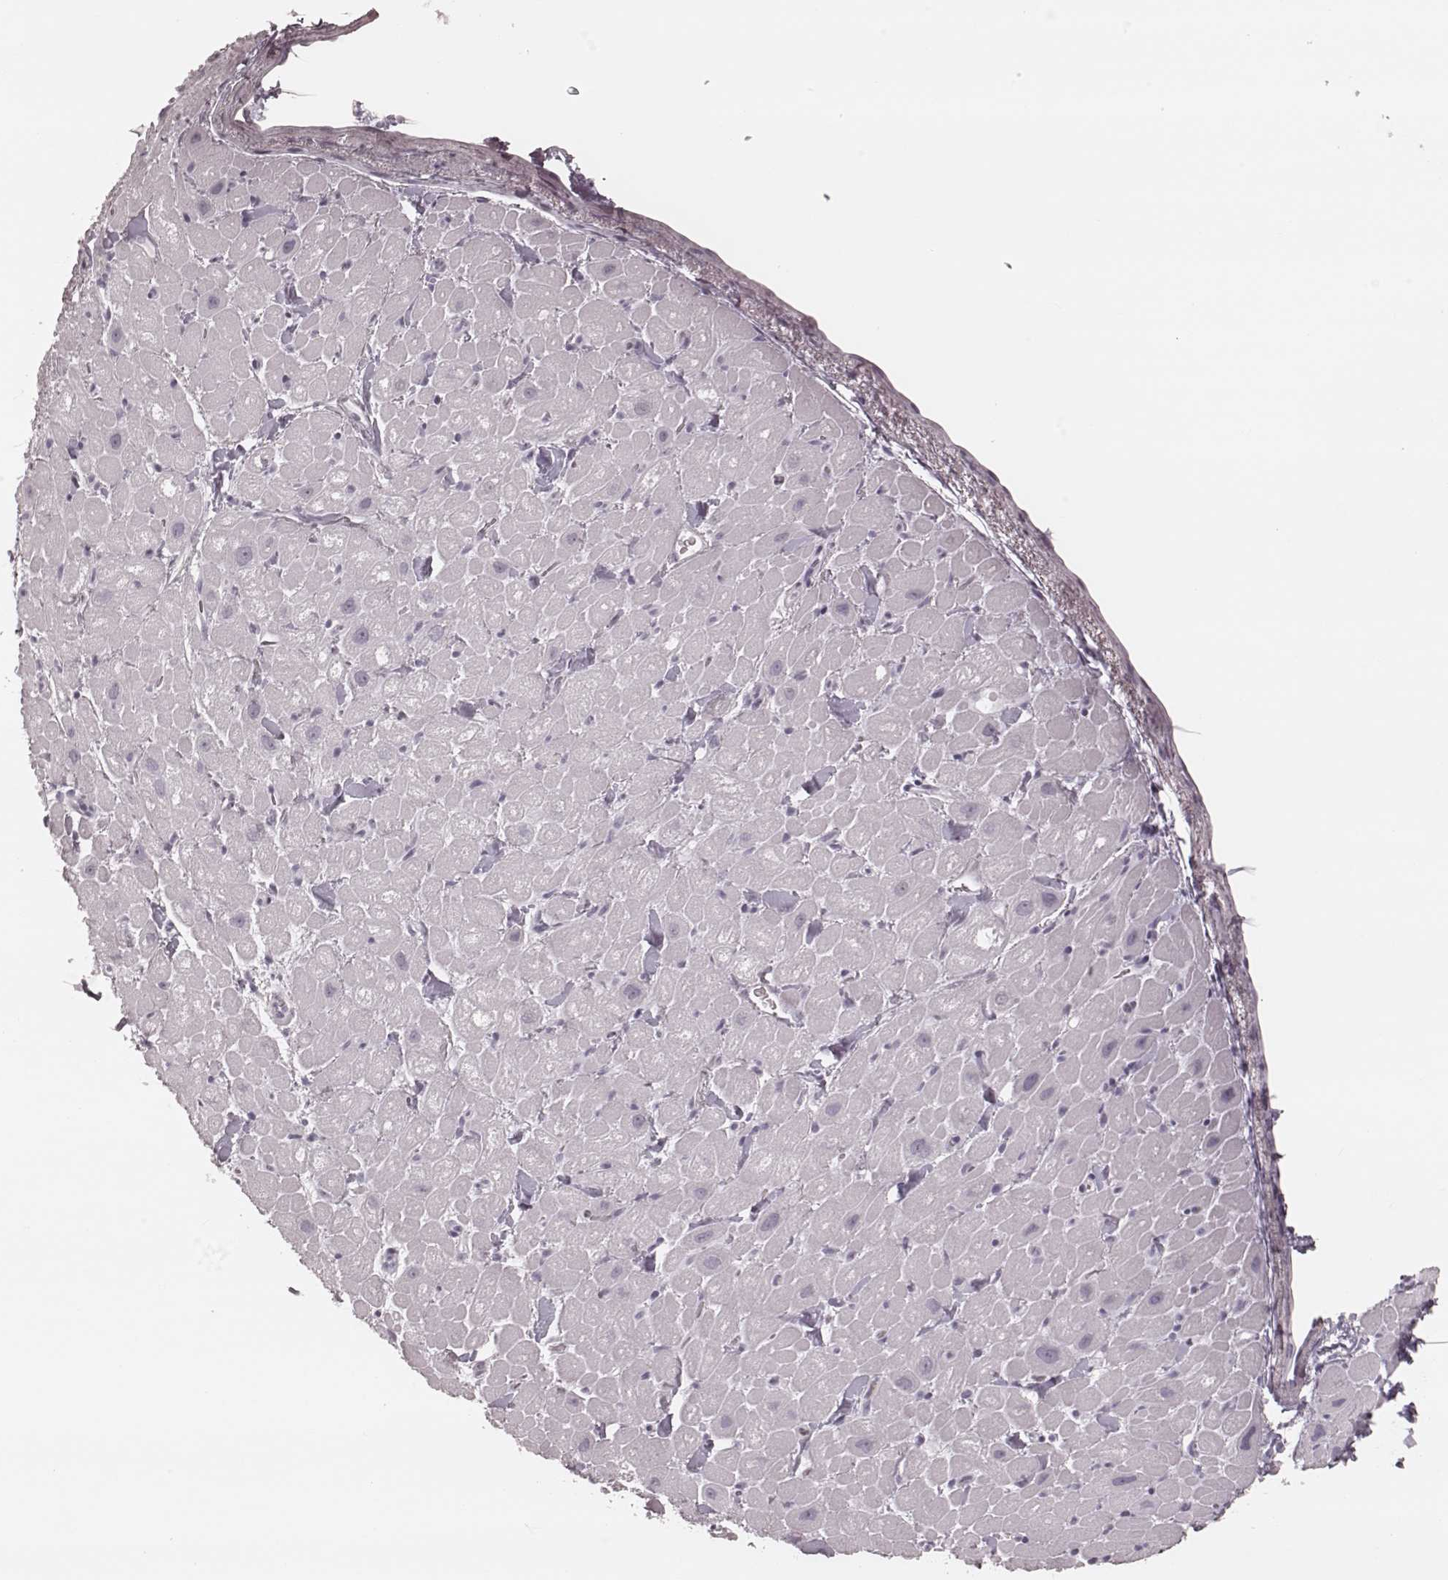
{"staining": {"intensity": "negative", "quantity": "none", "location": "none"}, "tissue": "heart muscle", "cell_type": "Cardiomyocytes", "image_type": "normal", "snomed": [{"axis": "morphology", "description": "Normal tissue, NOS"}, {"axis": "topography", "description": "Heart"}], "caption": "Cardiomyocytes are negative for brown protein staining in unremarkable heart muscle. (Immunohistochemistry, brightfield microscopy, high magnification).", "gene": "KRT74", "patient": {"sex": "male", "age": 60}}